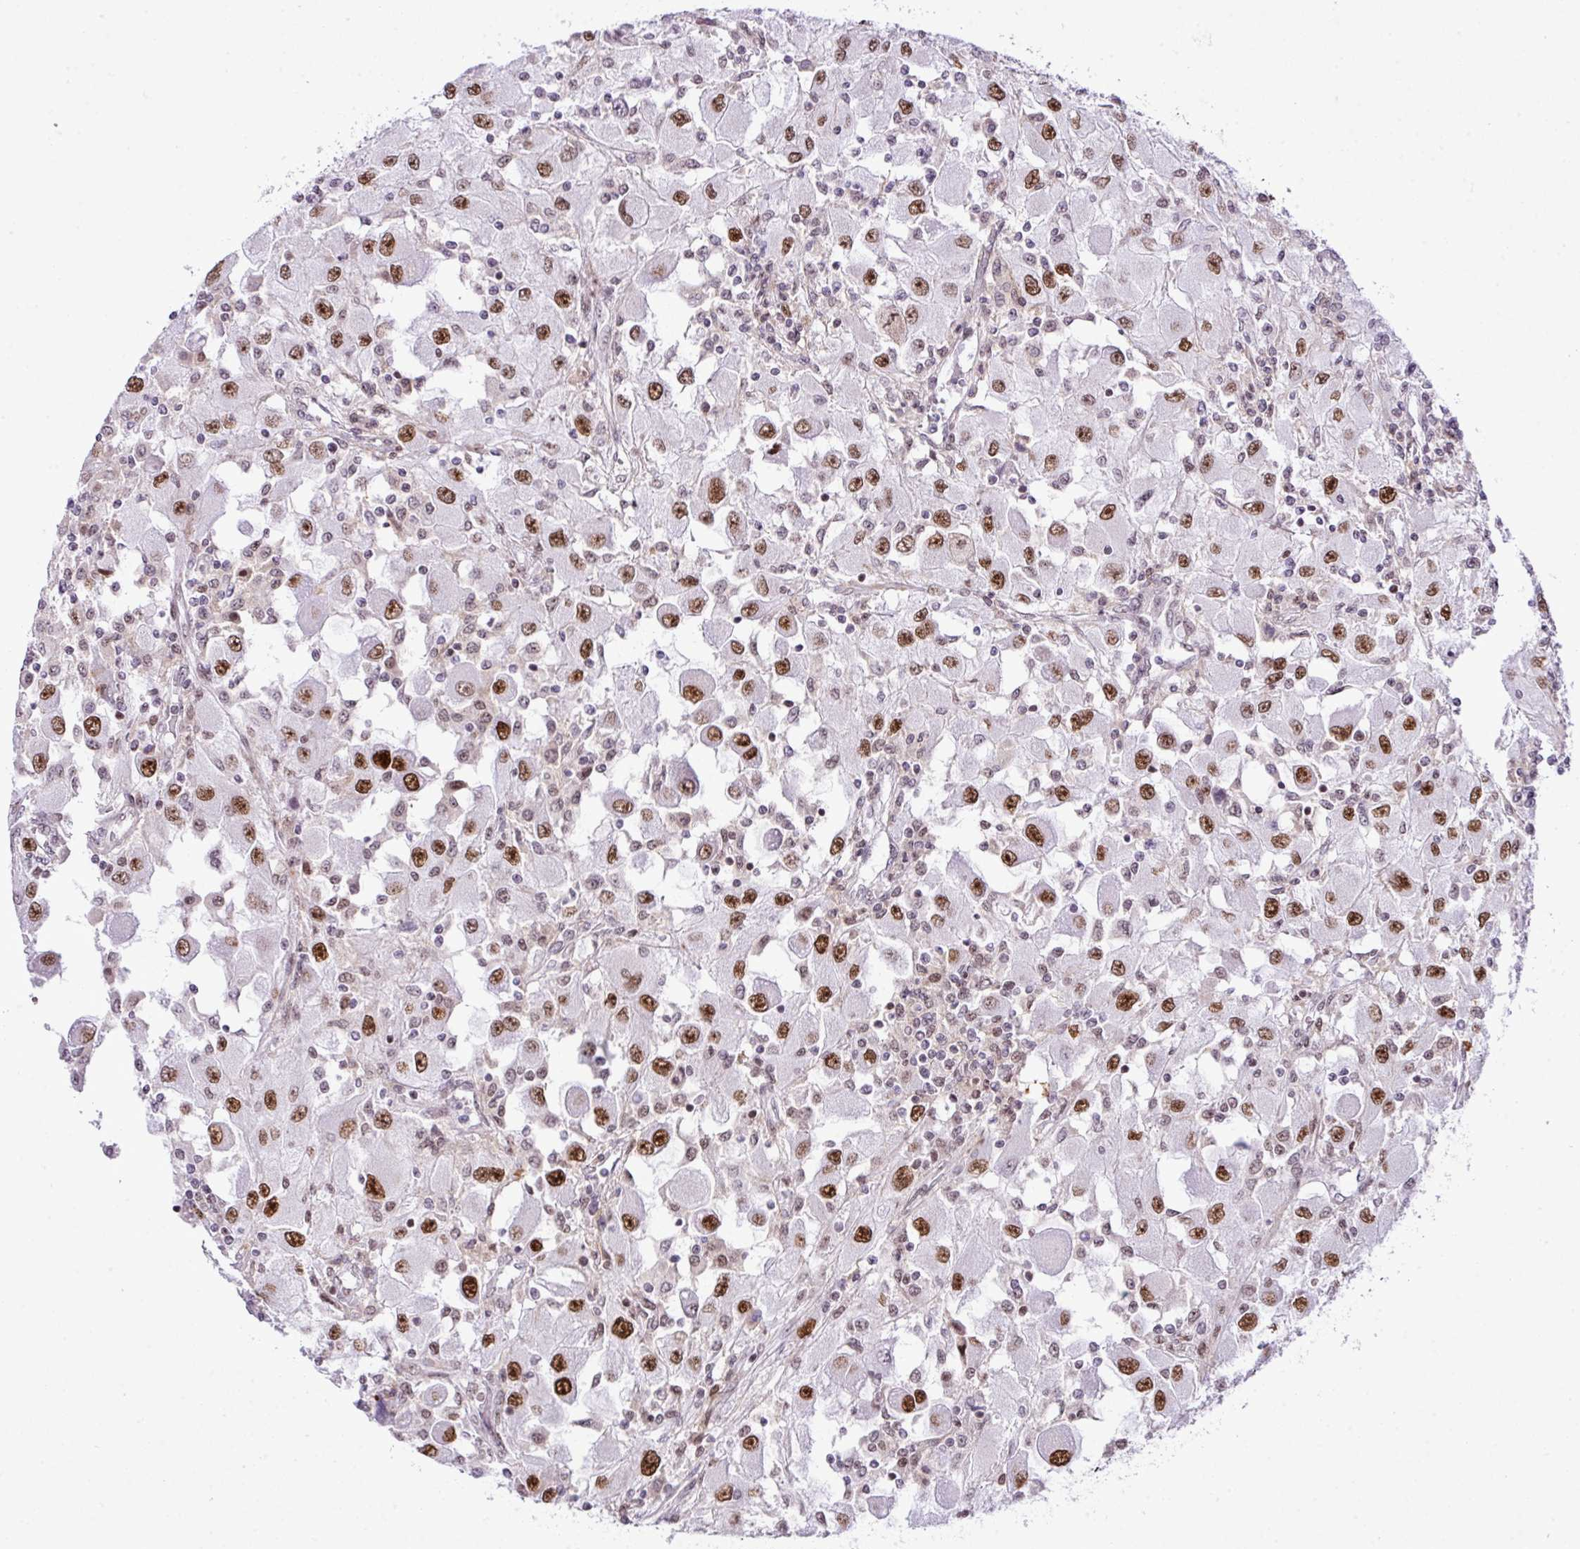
{"staining": {"intensity": "moderate", "quantity": ">75%", "location": "nuclear"}, "tissue": "renal cancer", "cell_type": "Tumor cells", "image_type": "cancer", "snomed": [{"axis": "morphology", "description": "Adenocarcinoma, NOS"}, {"axis": "topography", "description": "Kidney"}], "caption": "Protein expression analysis of renal adenocarcinoma exhibits moderate nuclear staining in approximately >75% of tumor cells. The staining is performed using DAB (3,3'-diaminobenzidine) brown chromogen to label protein expression. The nuclei are counter-stained blue using hematoxylin.", "gene": "CCDC137", "patient": {"sex": "female", "age": 67}}